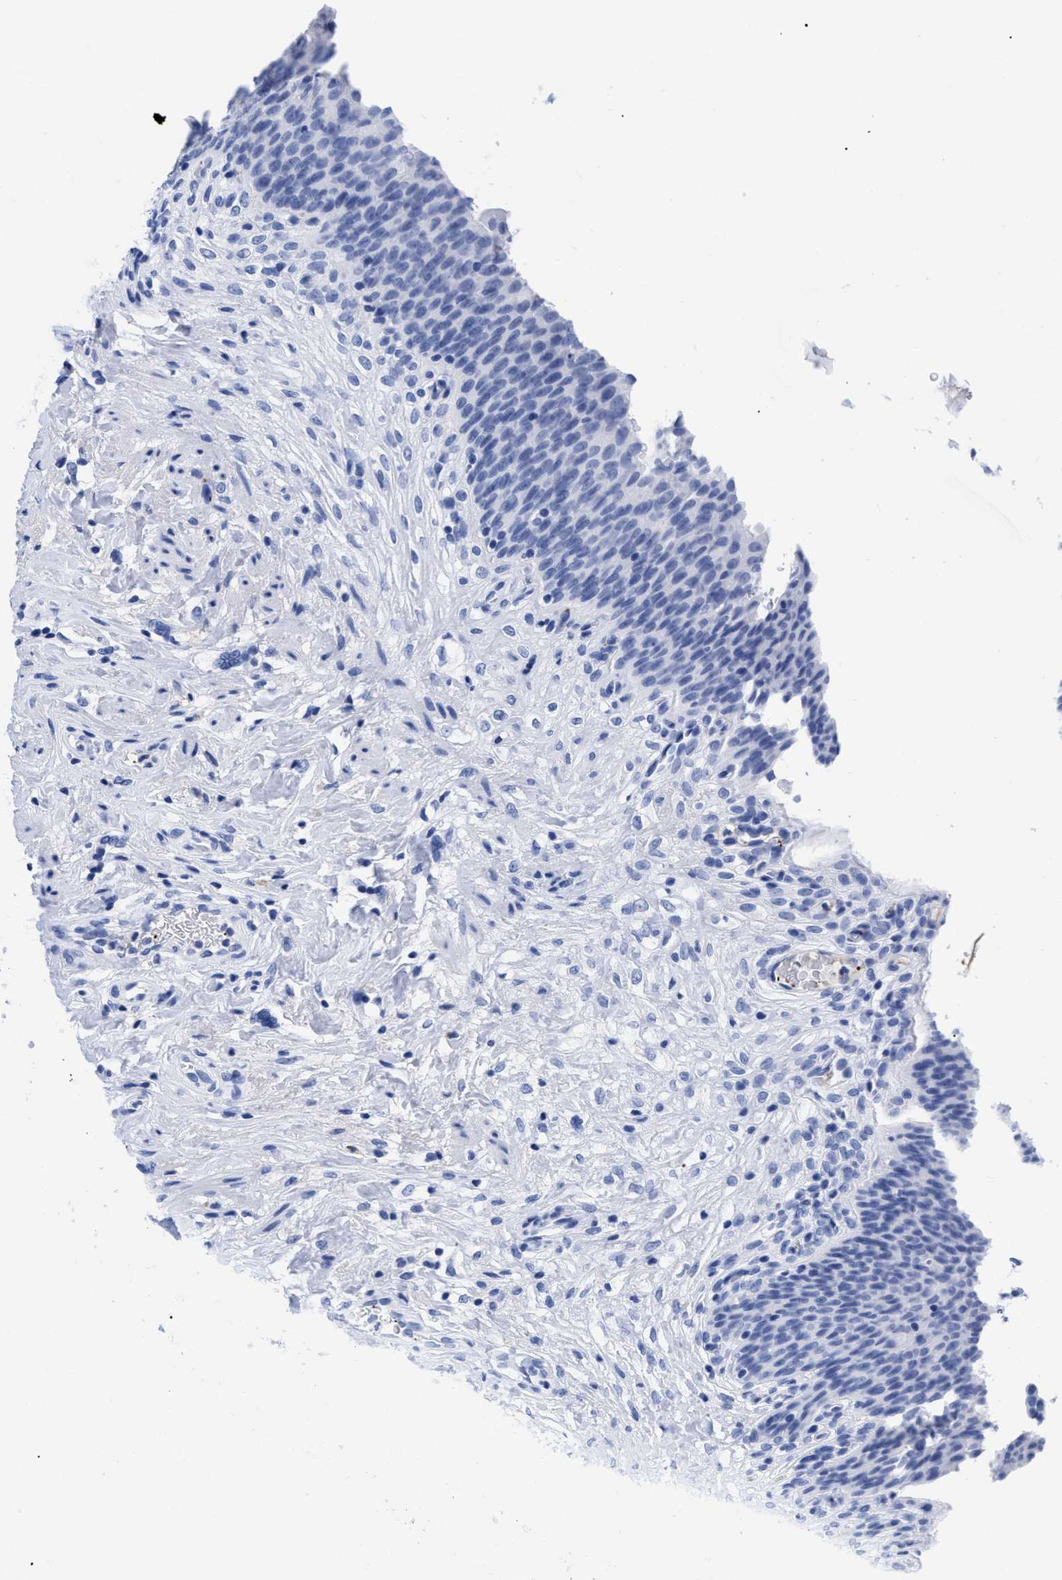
{"staining": {"intensity": "negative", "quantity": "none", "location": "none"}, "tissue": "urinary bladder", "cell_type": "Urothelial cells", "image_type": "normal", "snomed": [{"axis": "morphology", "description": "Normal tissue, NOS"}, {"axis": "topography", "description": "Urinary bladder"}], "caption": "Immunohistochemistry photomicrograph of unremarkable urinary bladder stained for a protein (brown), which reveals no staining in urothelial cells. Nuclei are stained in blue.", "gene": "TREML1", "patient": {"sex": "female", "age": 79}}